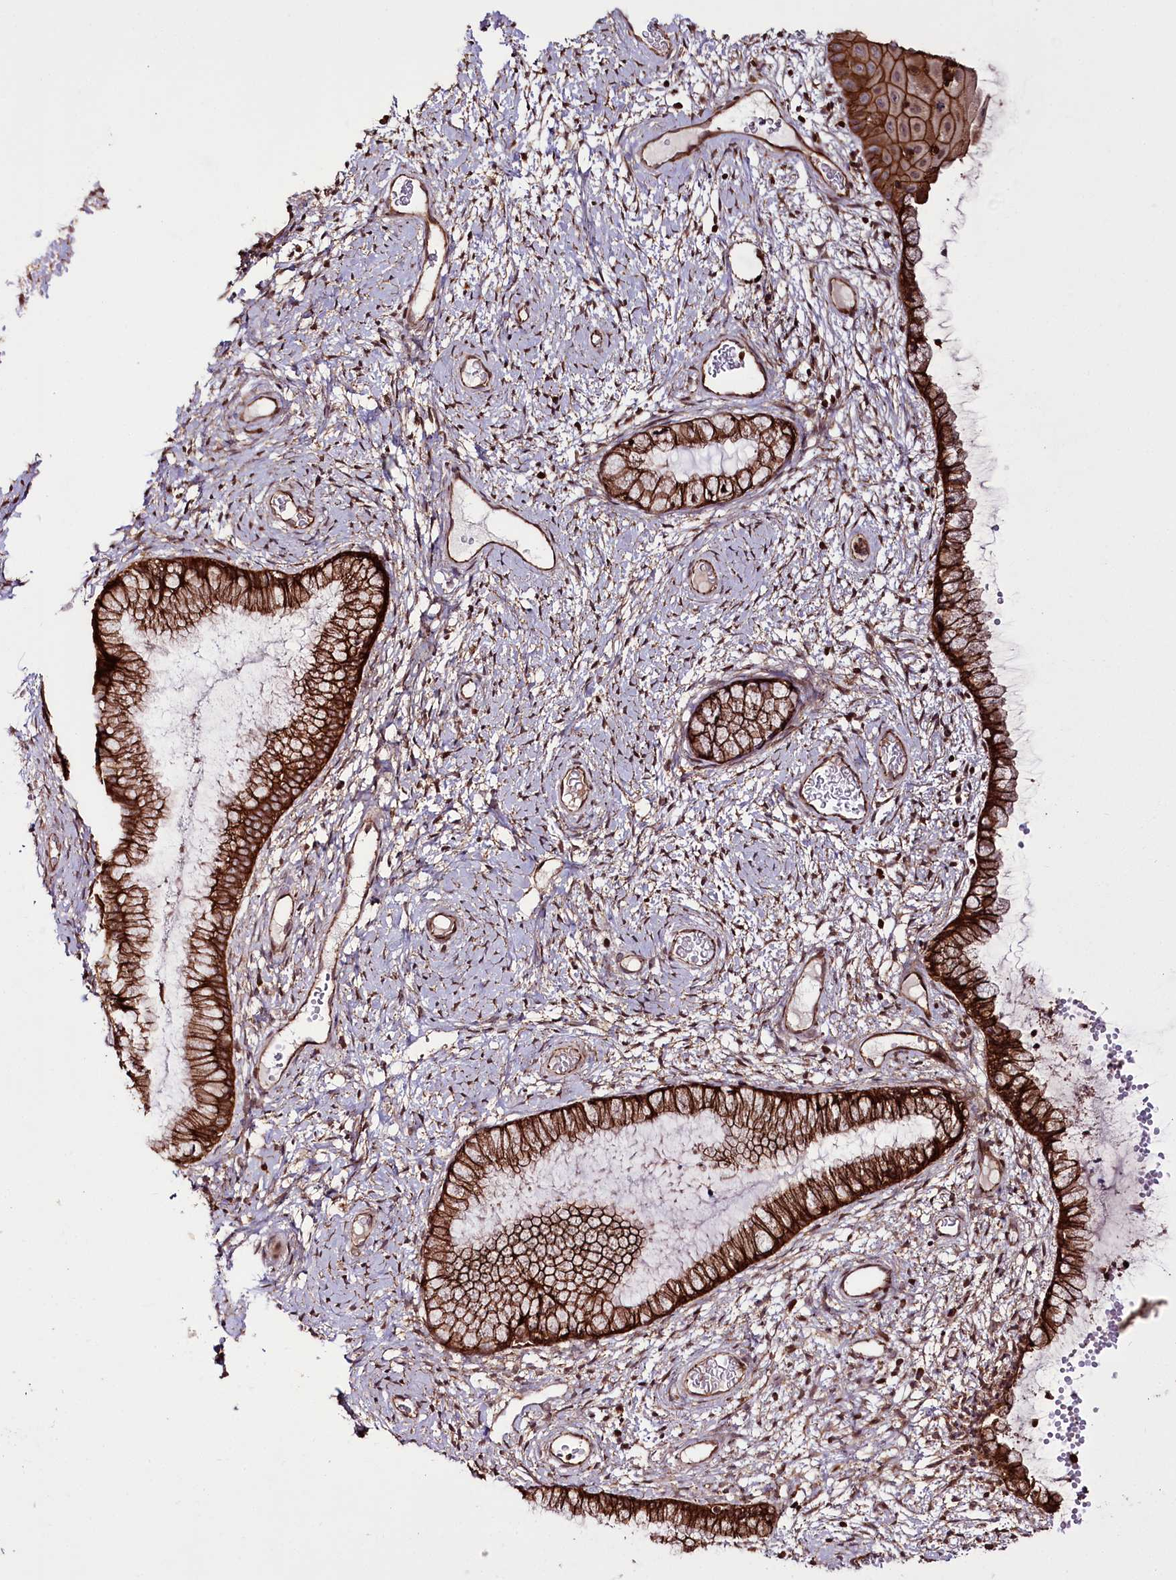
{"staining": {"intensity": "strong", "quantity": ">75%", "location": "cytoplasmic/membranous"}, "tissue": "cervix", "cell_type": "Glandular cells", "image_type": "normal", "snomed": [{"axis": "morphology", "description": "Normal tissue, NOS"}, {"axis": "topography", "description": "Cervix"}], "caption": "Cervix stained with a brown dye exhibits strong cytoplasmic/membranous positive positivity in approximately >75% of glandular cells.", "gene": "DHX29", "patient": {"sex": "female", "age": 42}}